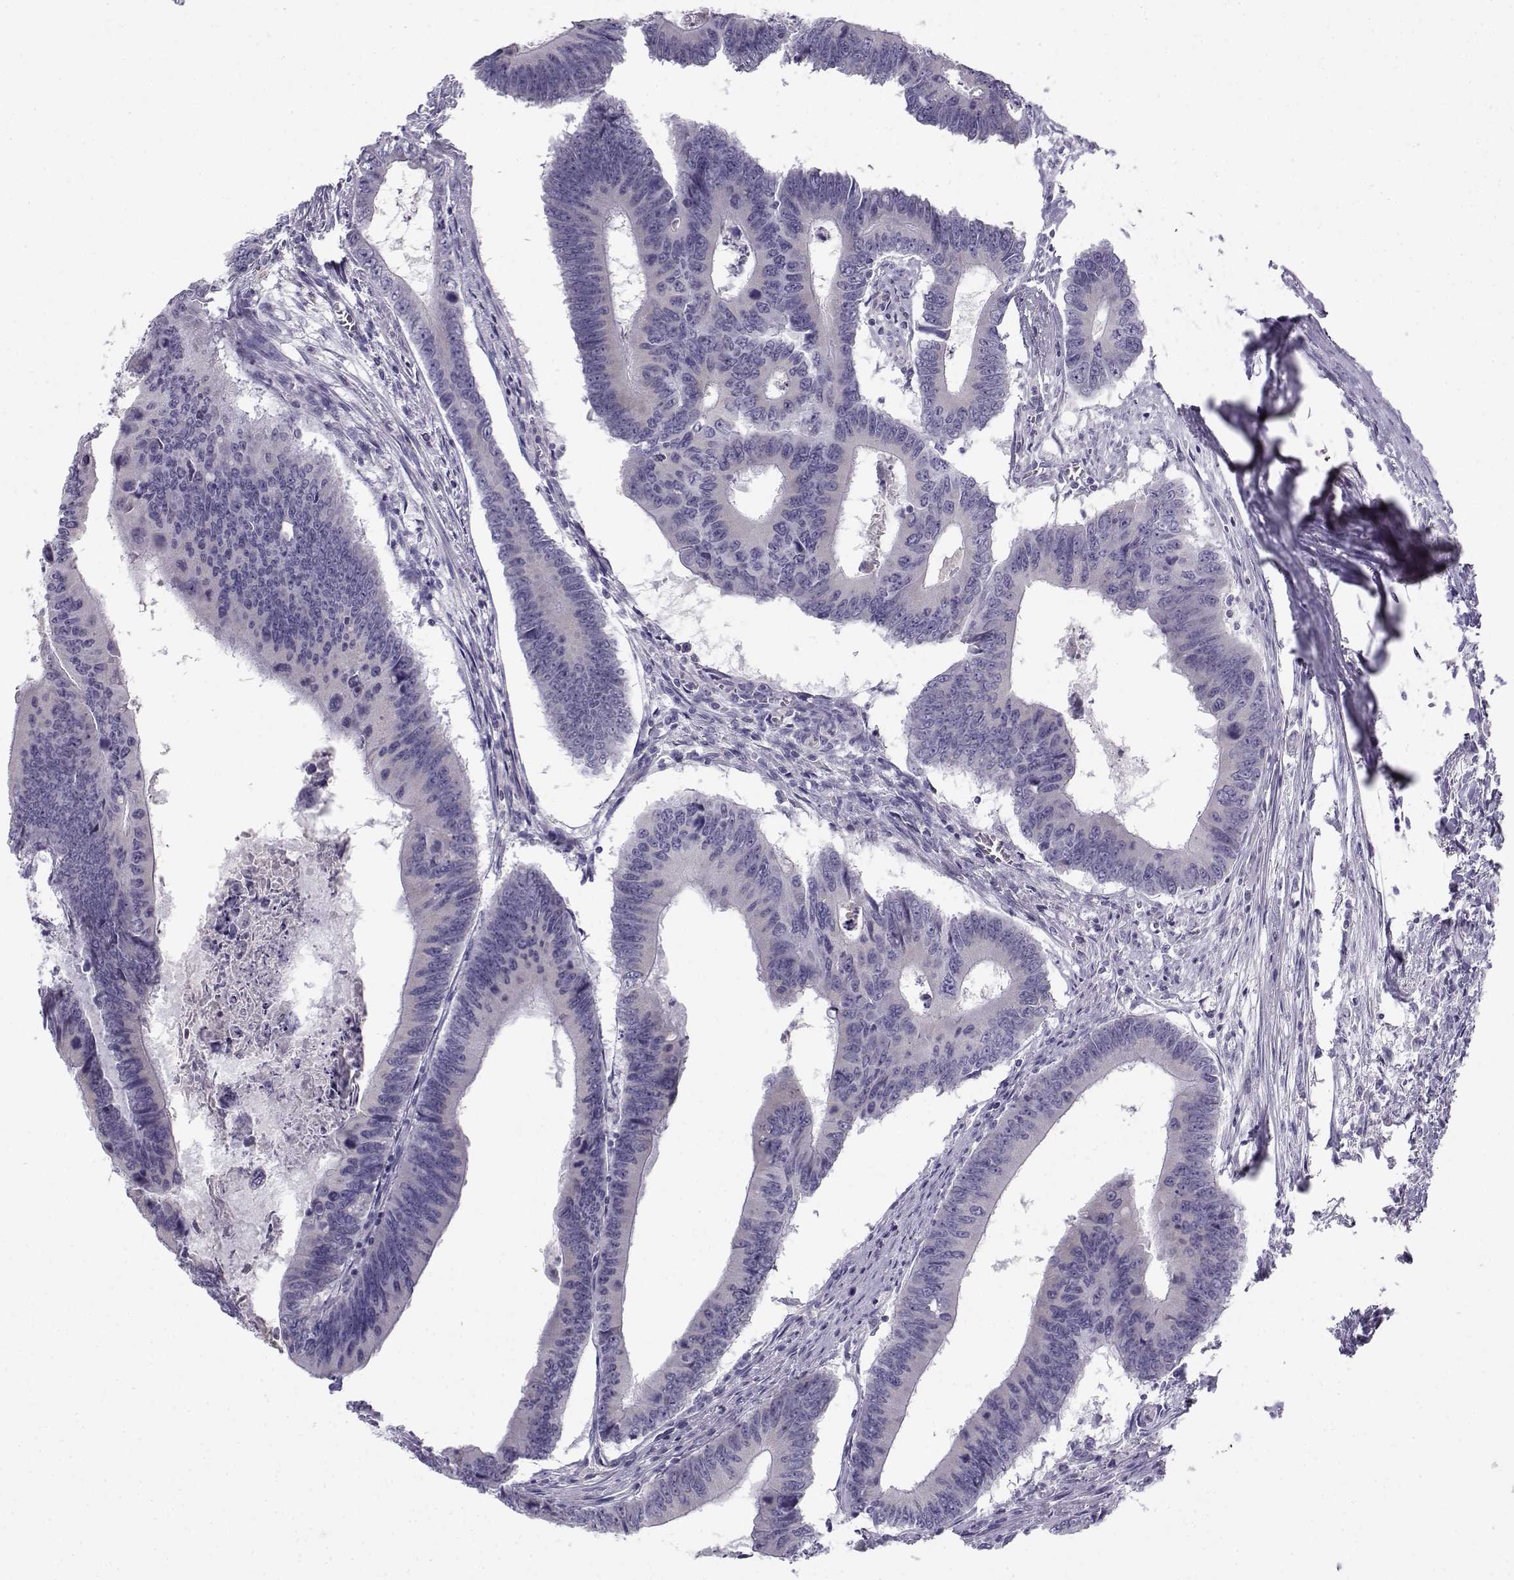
{"staining": {"intensity": "negative", "quantity": "none", "location": "none"}, "tissue": "colorectal cancer", "cell_type": "Tumor cells", "image_type": "cancer", "snomed": [{"axis": "morphology", "description": "Adenocarcinoma, NOS"}, {"axis": "topography", "description": "Colon"}], "caption": "Protein analysis of colorectal cancer (adenocarcinoma) reveals no significant positivity in tumor cells.", "gene": "FAM166A", "patient": {"sex": "male", "age": 53}}